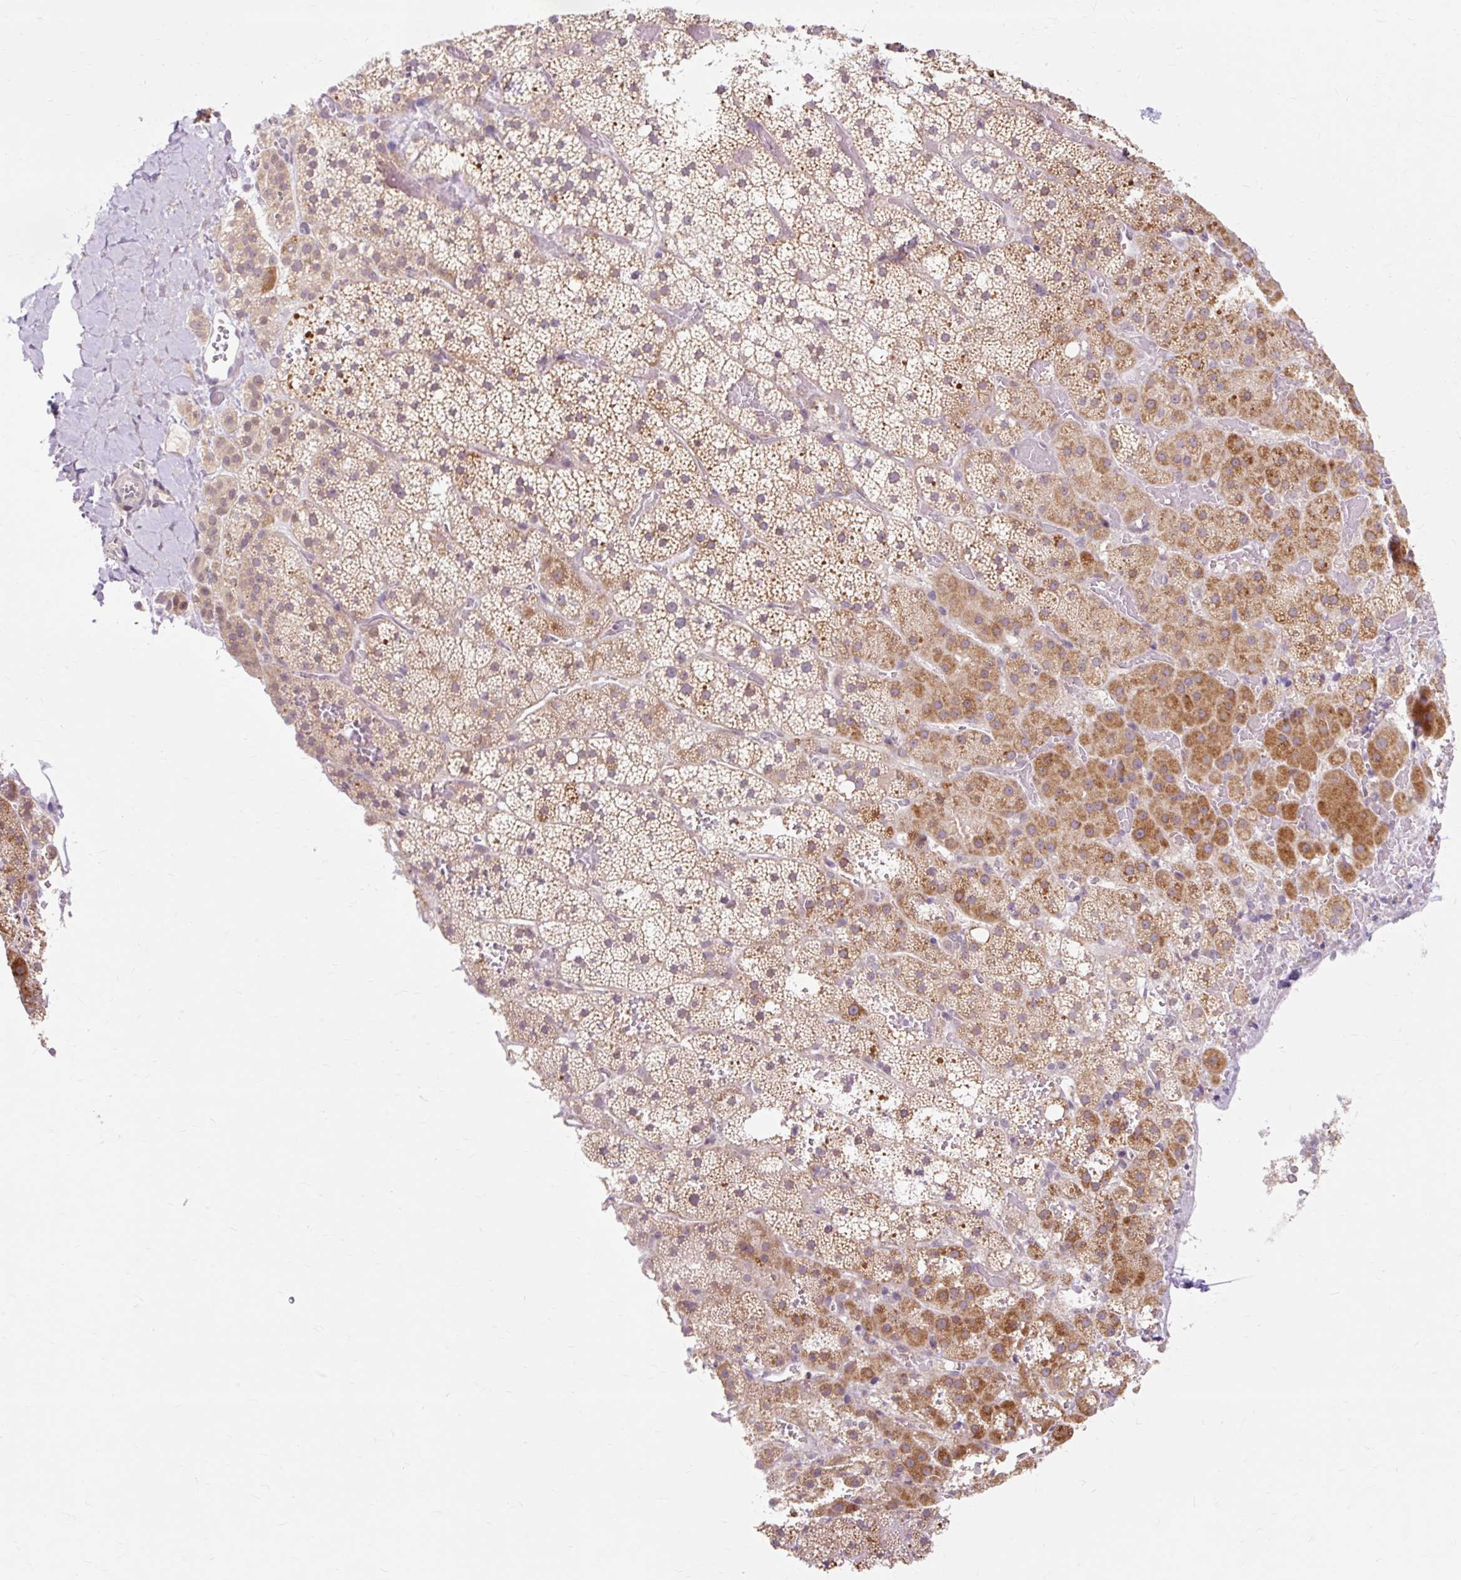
{"staining": {"intensity": "moderate", "quantity": ">75%", "location": "cytoplasmic/membranous"}, "tissue": "adrenal gland", "cell_type": "Glandular cells", "image_type": "normal", "snomed": [{"axis": "morphology", "description": "Normal tissue, NOS"}, {"axis": "topography", "description": "Adrenal gland"}], "caption": "Moderate cytoplasmic/membranous positivity is present in approximately >75% of glandular cells in benign adrenal gland. The staining is performed using DAB brown chromogen to label protein expression. The nuclei are counter-stained blue using hematoxylin.", "gene": "GEMIN2", "patient": {"sex": "male", "age": 53}}